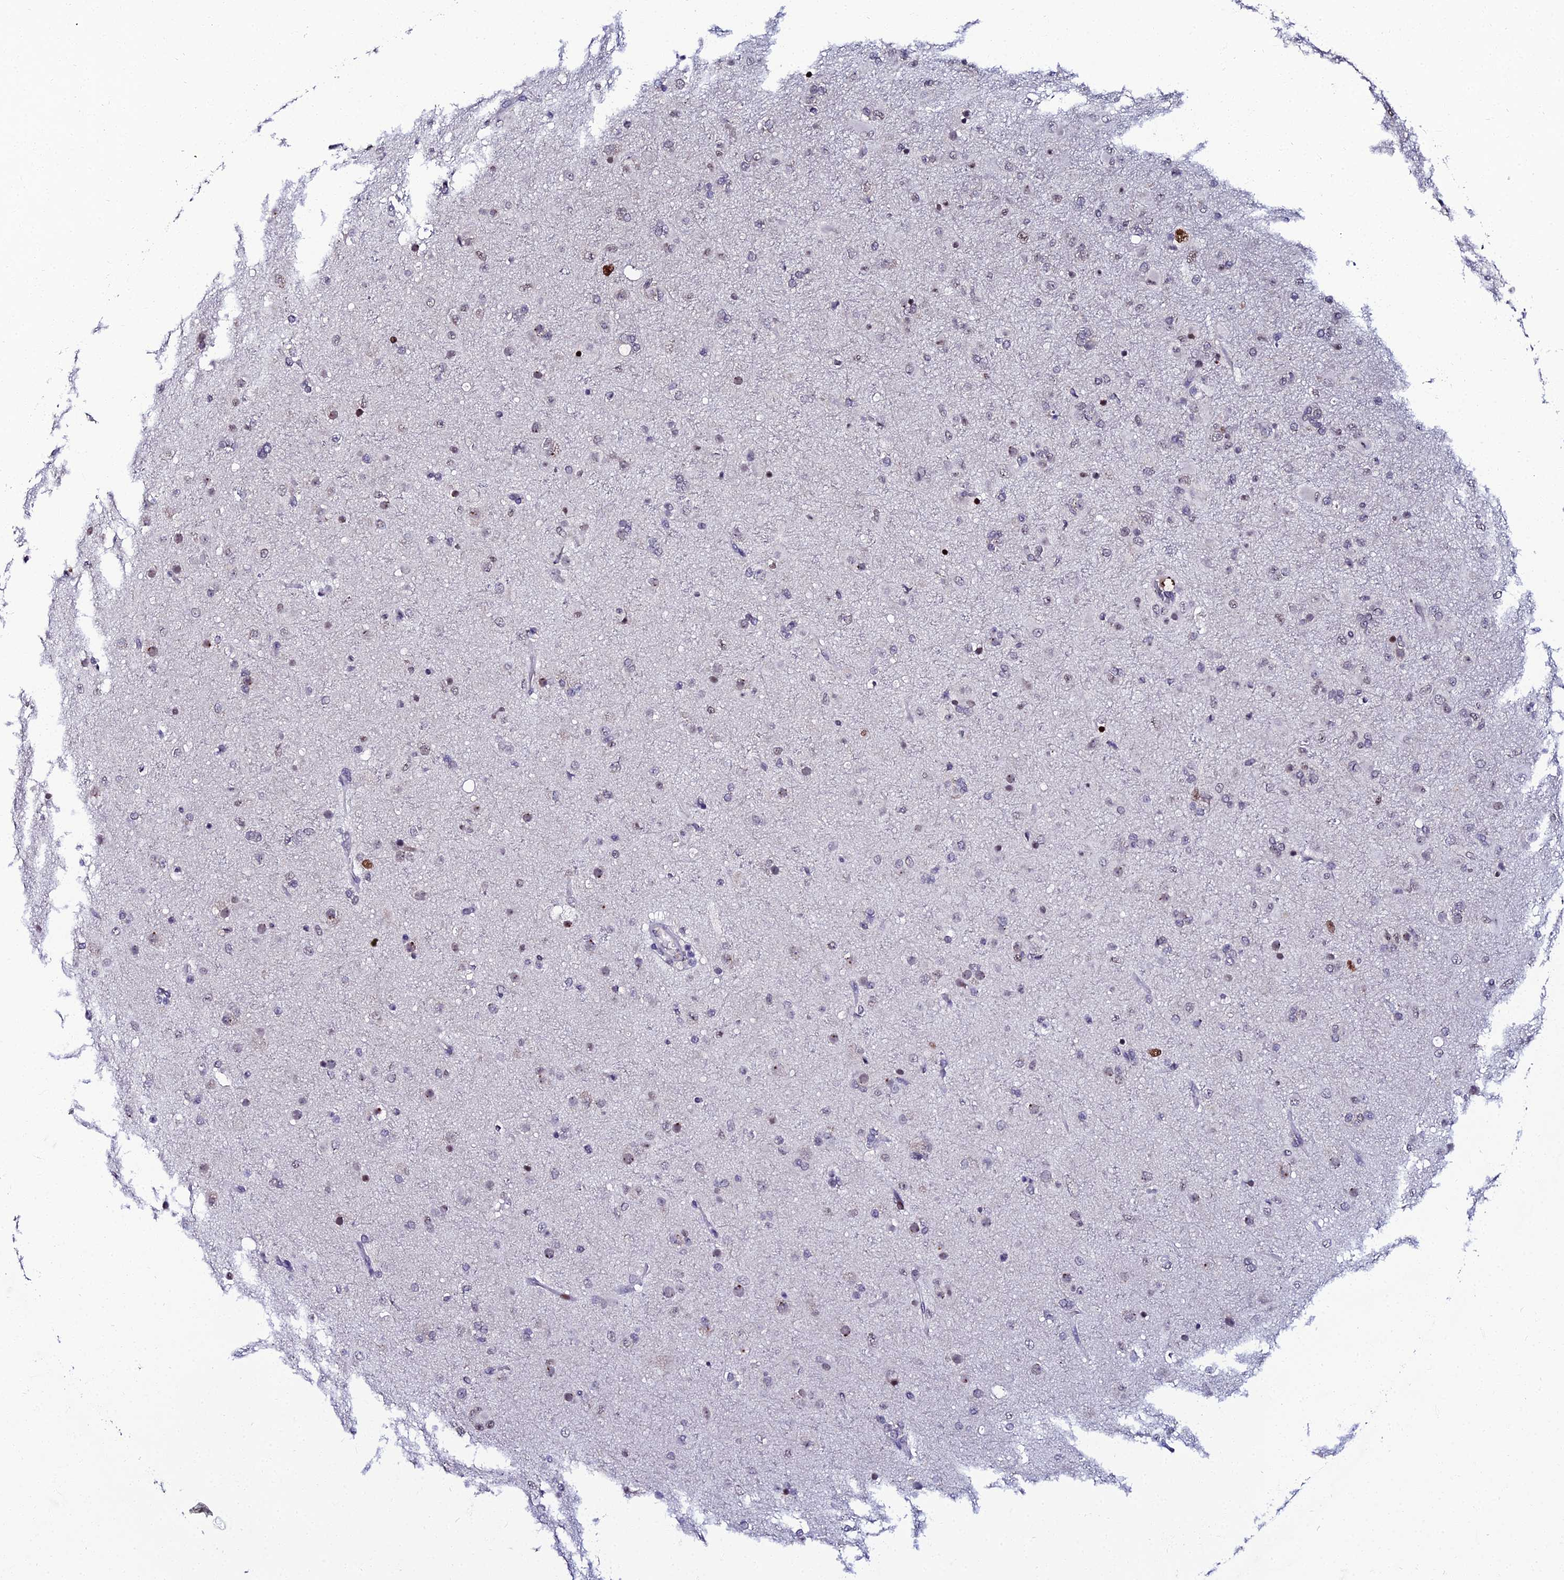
{"staining": {"intensity": "negative", "quantity": "none", "location": "none"}, "tissue": "glioma", "cell_type": "Tumor cells", "image_type": "cancer", "snomed": [{"axis": "morphology", "description": "Glioma, malignant, Low grade"}, {"axis": "topography", "description": "Brain"}], "caption": "This histopathology image is of glioma stained with immunohistochemistry to label a protein in brown with the nuclei are counter-stained blue. There is no staining in tumor cells. Brightfield microscopy of immunohistochemistry stained with DAB (brown) and hematoxylin (blue), captured at high magnification.", "gene": "TAF9B", "patient": {"sex": "male", "age": 65}}